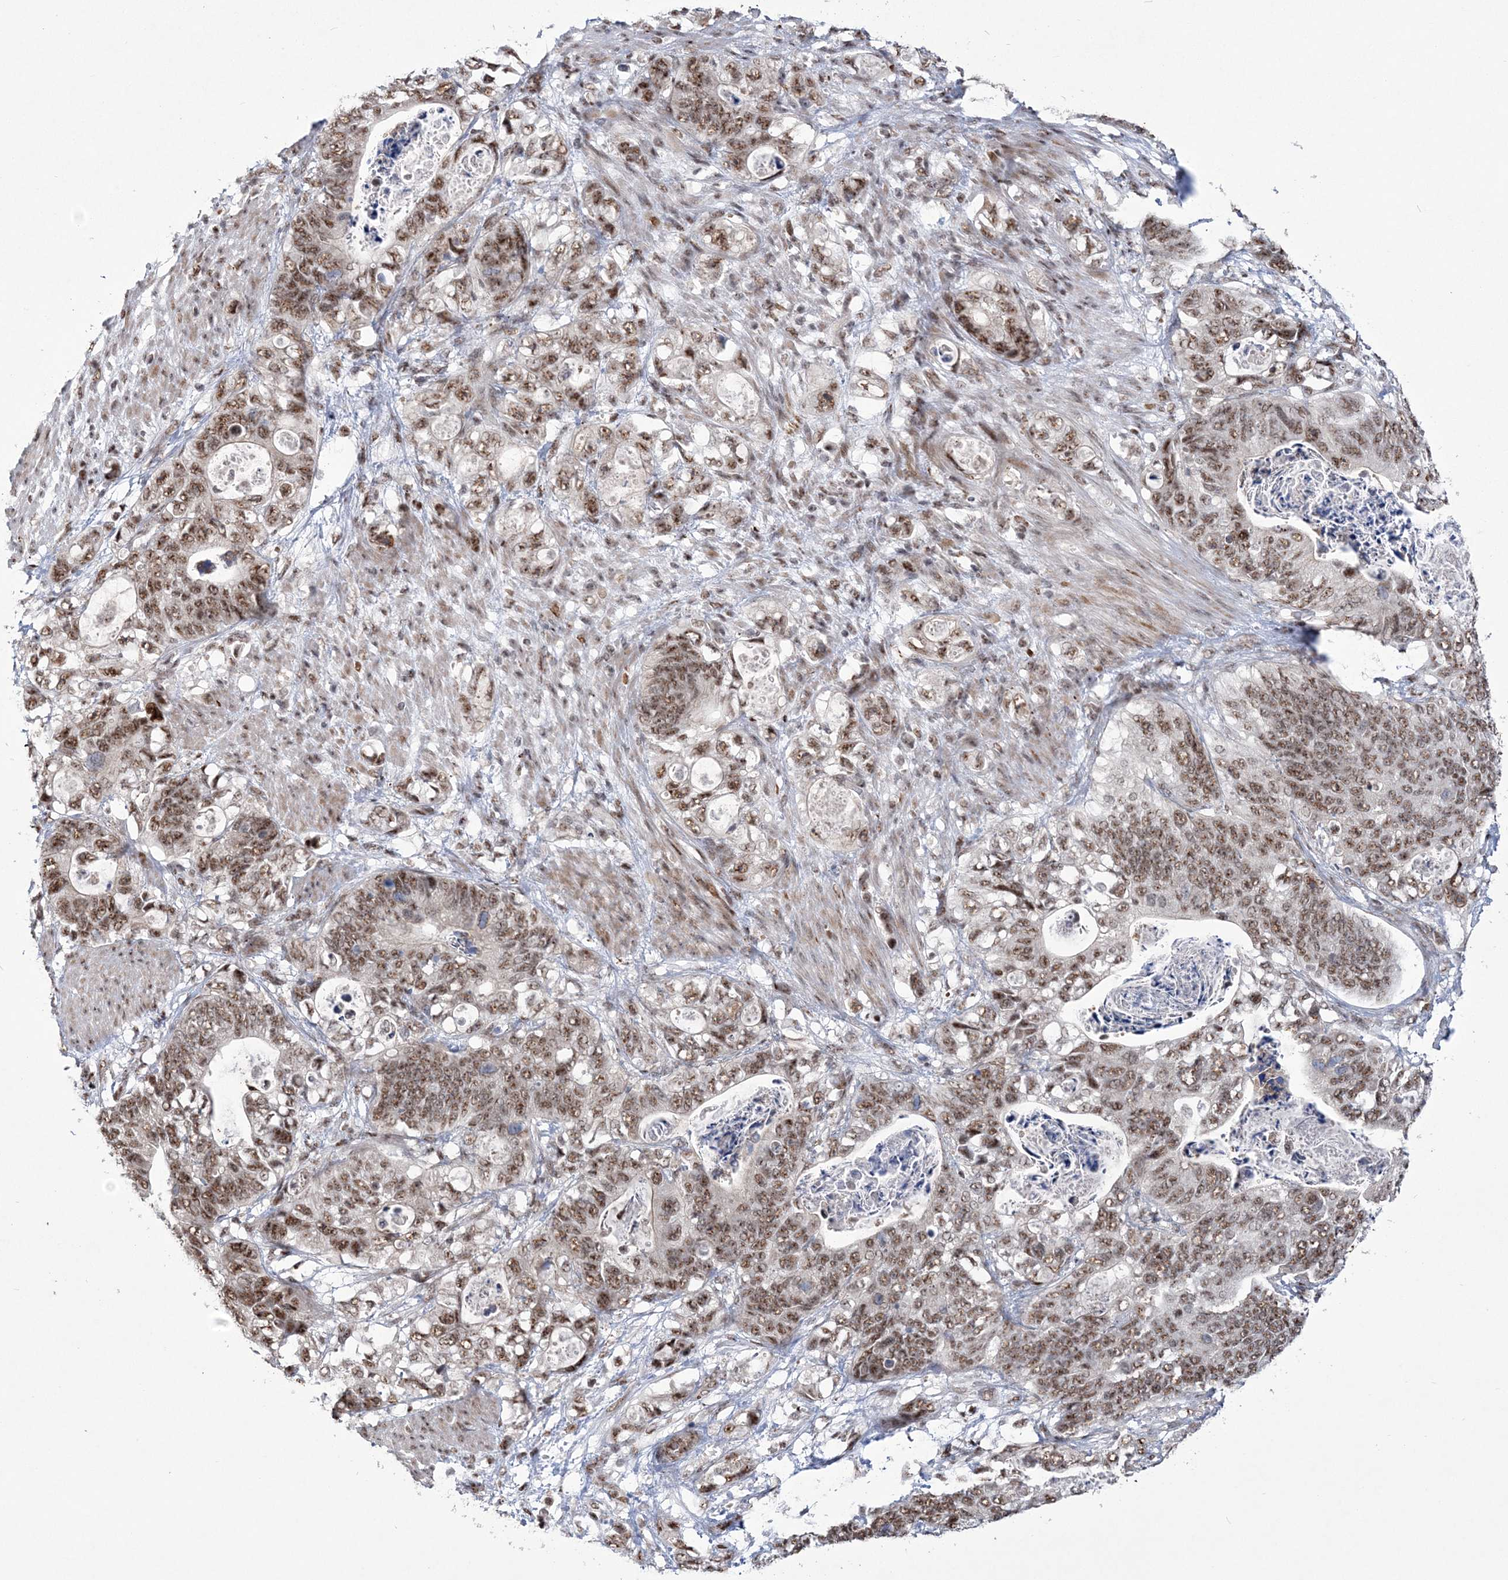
{"staining": {"intensity": "moderate", "quantity": ">75%", "location": "nuclear"}, "tissue": "stomach cancer", "cell_type": "Tumor cells", "image_type": "cancer", "snomed": [{"axis": "morphology", "description": "Normal tissue, NOS"}, {"axis": "morphology", "description": "Adenocarcinoma, NOS"}, {"axis": "topography", "description": "Stomach"}], "caption": "IHC staining of adenocarcinoma (stomach), which exhibits medium levels of moderate nuclear positivity in about >75% of tumor cells indicating moderate nuclear protein staining. The staining was performed using DAB (3,3'-diaminobenzidine) (brown) for protein detection and nuclei were counterstained in hematoxylin (blue).", "gene": "TATDN2", "patient": {"sex": "female", "age": 89}}